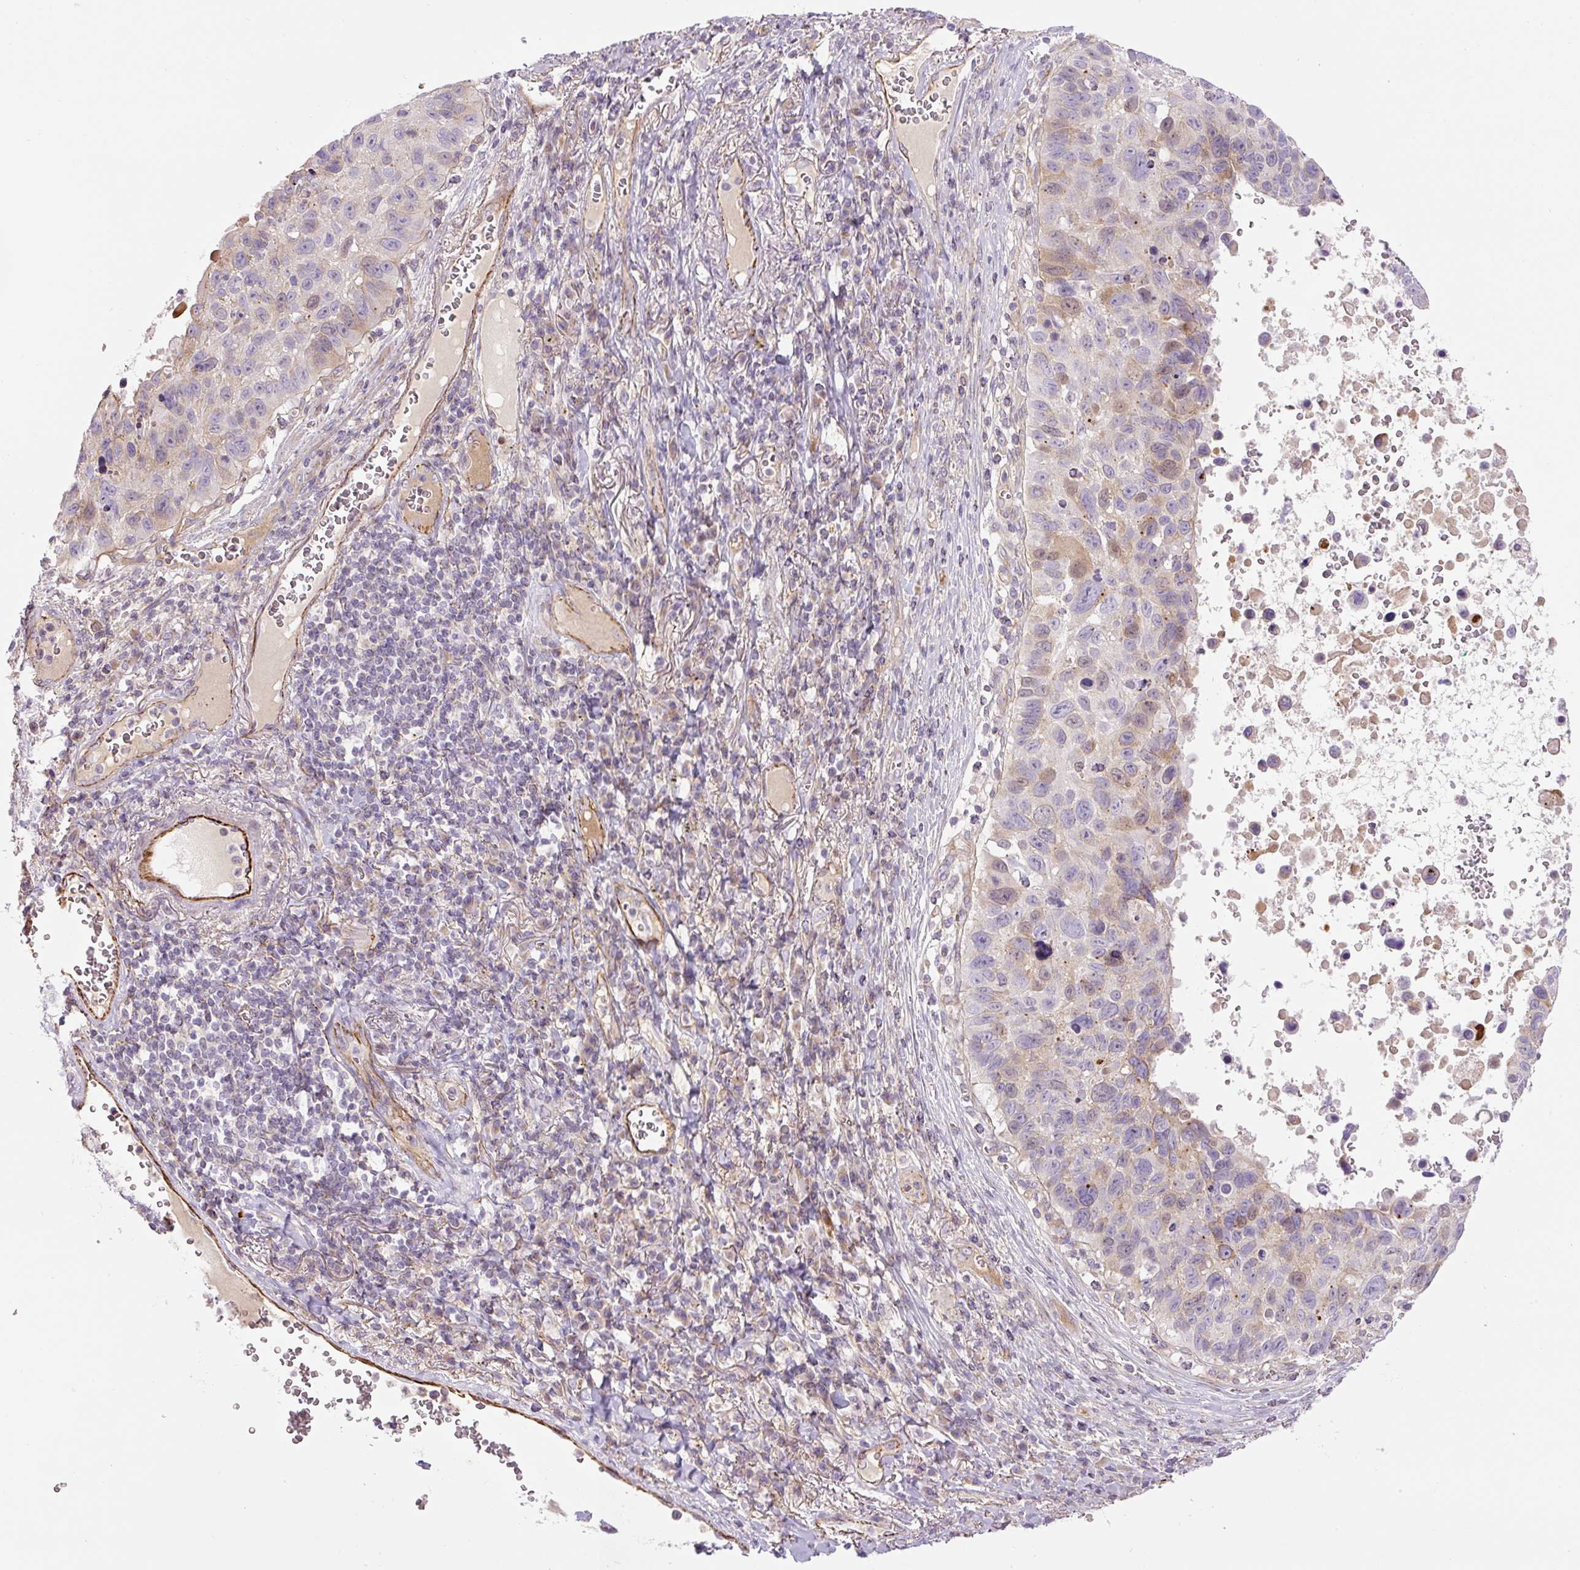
{"staining": {"intensity": "weak", "quantity": "<25%", "location": "cytoplasmic/membranous"}, "tissue": "lung cancer", "cell_type": "Tumor cells", "image_type": "cancer", "snomed": [{"axis": "morphology", "description": "Squamous cell carcinoma, NOS"}, {"axis": "topography", "description": "Lung"}], "caption": "Image shows no significant protein staining in tumor cells of lung cancer (squamous cell carcinoma).", "gene": "CCNI2", "patient": {"sex": "male", "age": 66}}